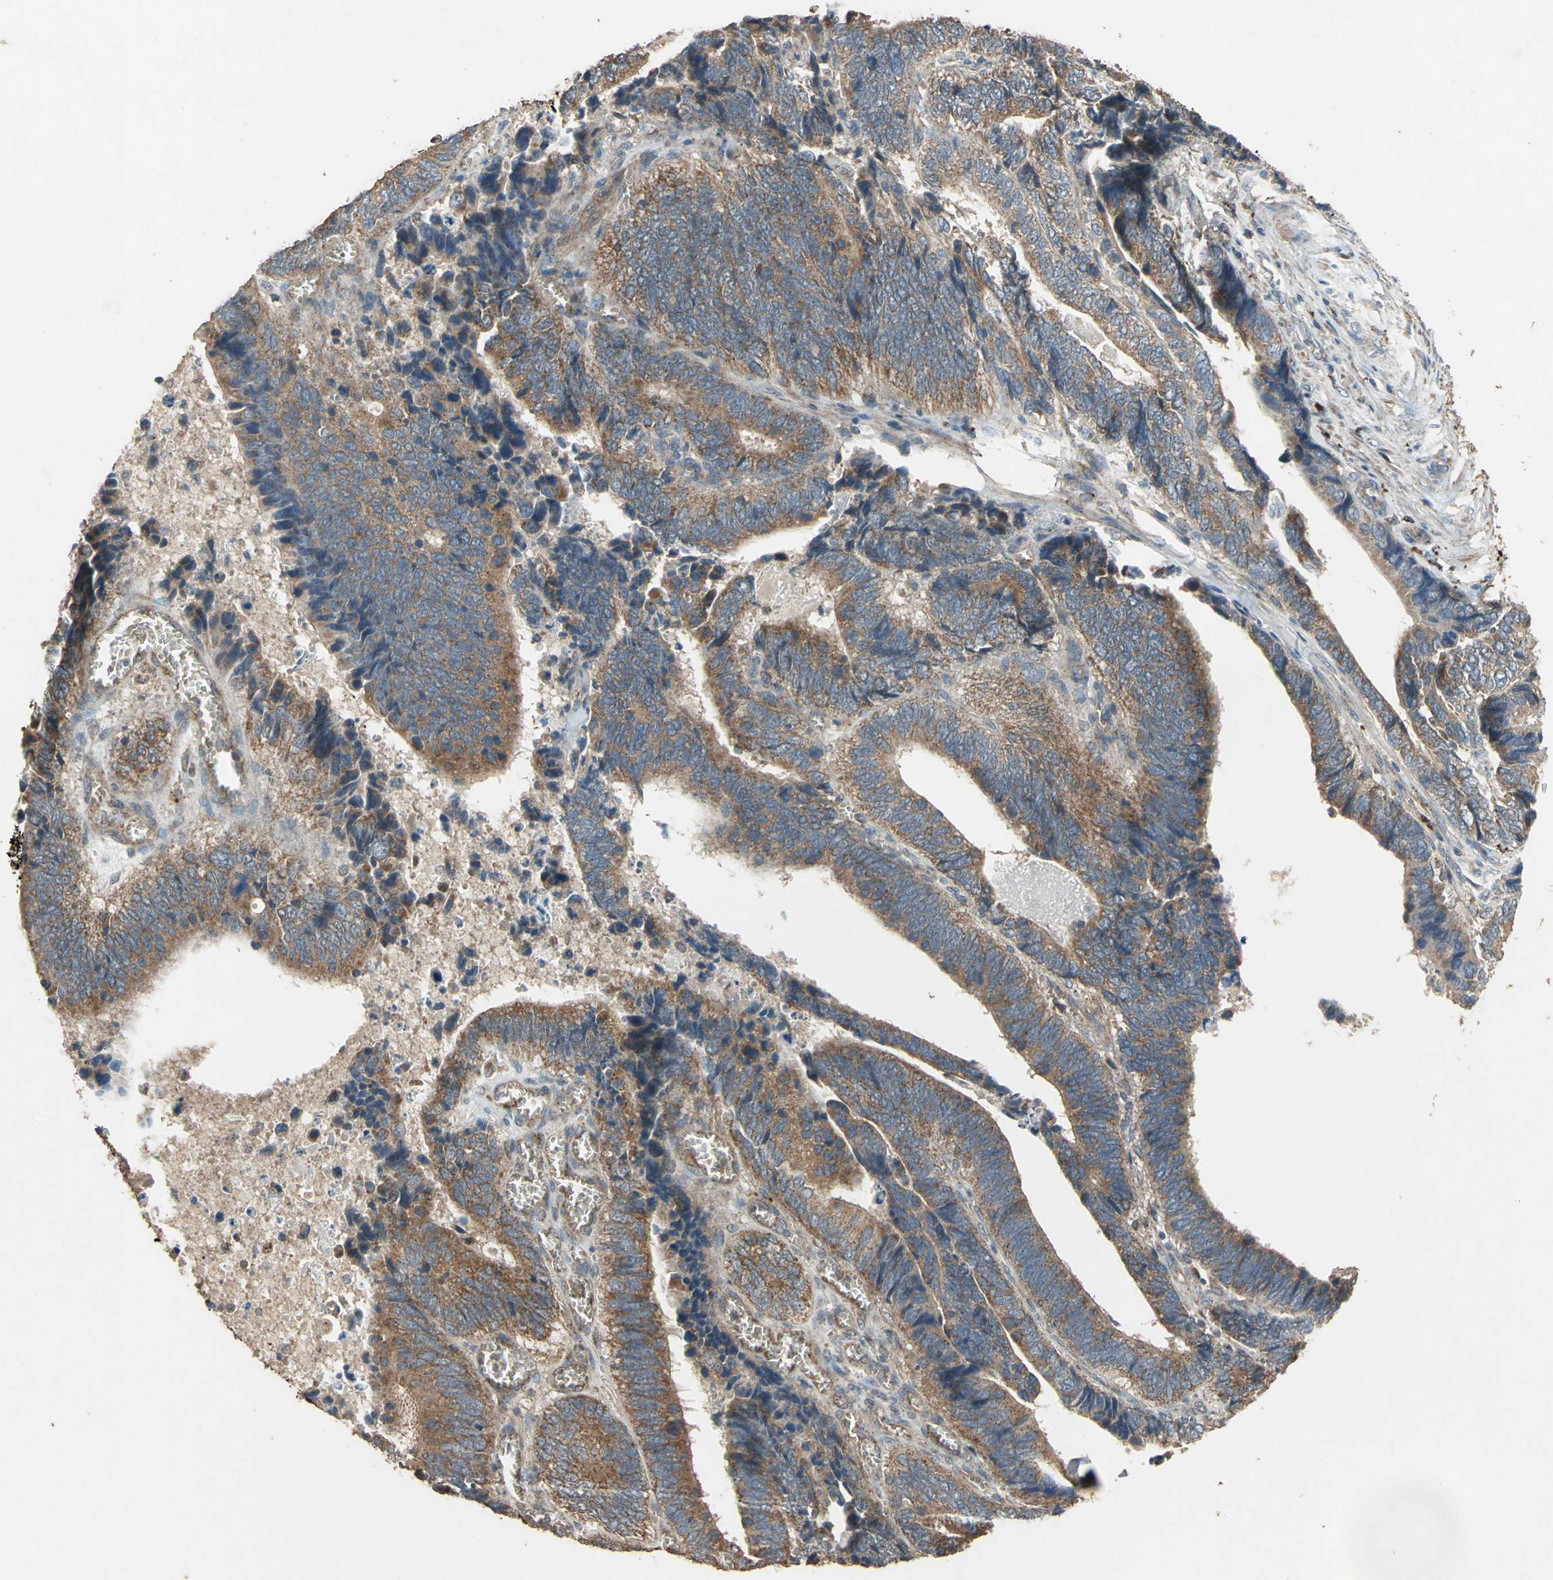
{"staining": {"intensity": "strong", "quantity": ">75%", "location": "cytoplasmic/membranous"}, "tissue": "colorectal cancer", "cell_type": "Tumor cells", "image_type": "cancer", "snomed": [{"axis": "morphology", "description": "Adenocarcinoma, NOS"}, {"axis": "topography", "description": "Colon"}], "caption": "DAB (3,3'-diaminobenzidine) immunohistochemical staining of human colorectal cancer displays strong cytoplasmic/membranous protein staining in approximately >75% of tumor cells.", "gene": "POLRMT", "patient": {"sex": "male", "age": 72}}